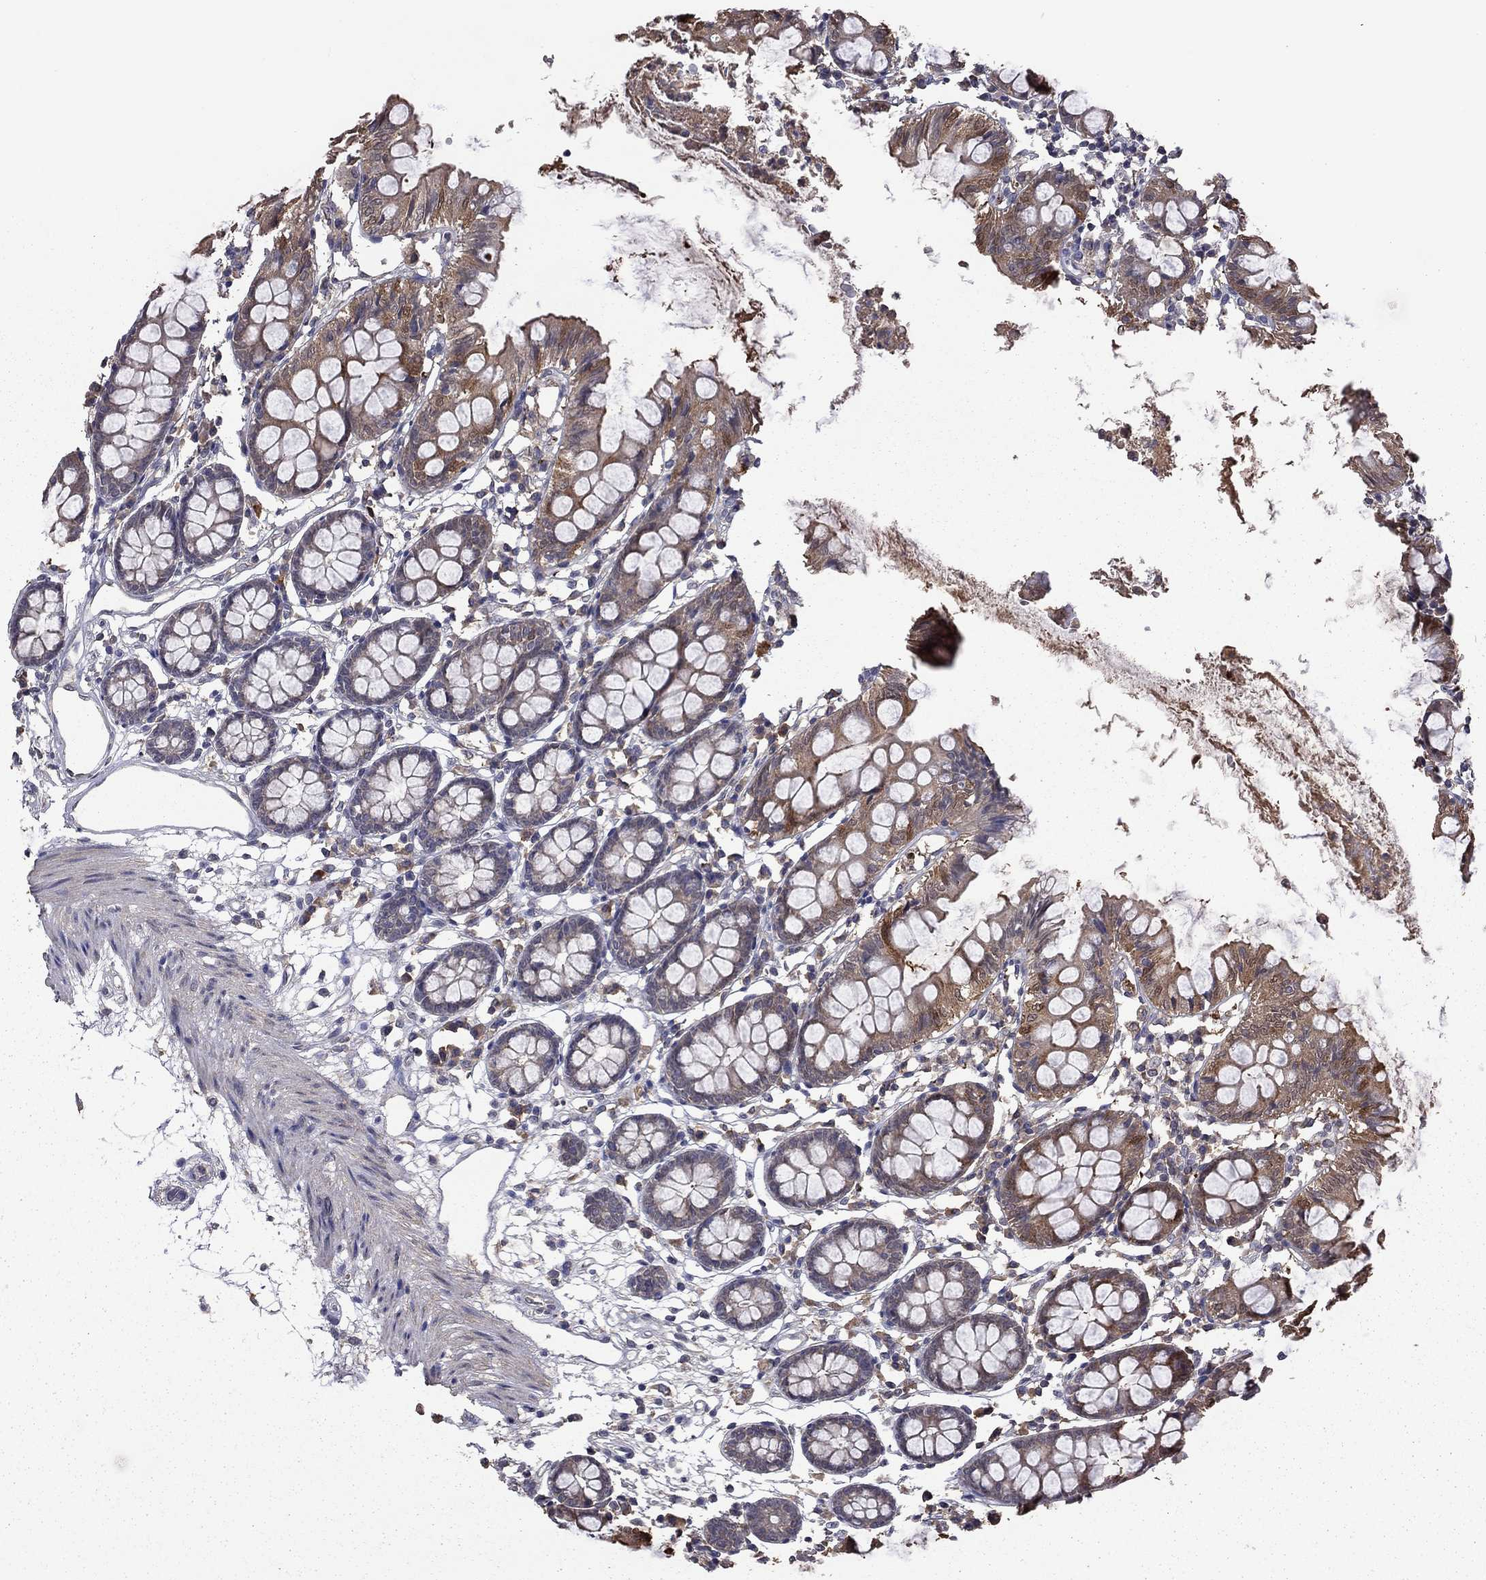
{"staining": {"intensity": "negative", "quantity": "none", "location": "none"}, "tissue": "colon", "cell_type": "Endothelial cells", "image_type": "normal", "snomed": [{"axis": "morphology", "description": "Normal tissue, NOS"}, {"axis": "topography", "description": "Colon"}], "caption": "DAB (3,3'-diaminobenzidine) immunohistochemical staining of unremarkable human colon reveals no significant staining in endothelial cells.", "gene": "TSNARE1", "patient": {"sex": "female", "age": 84}}